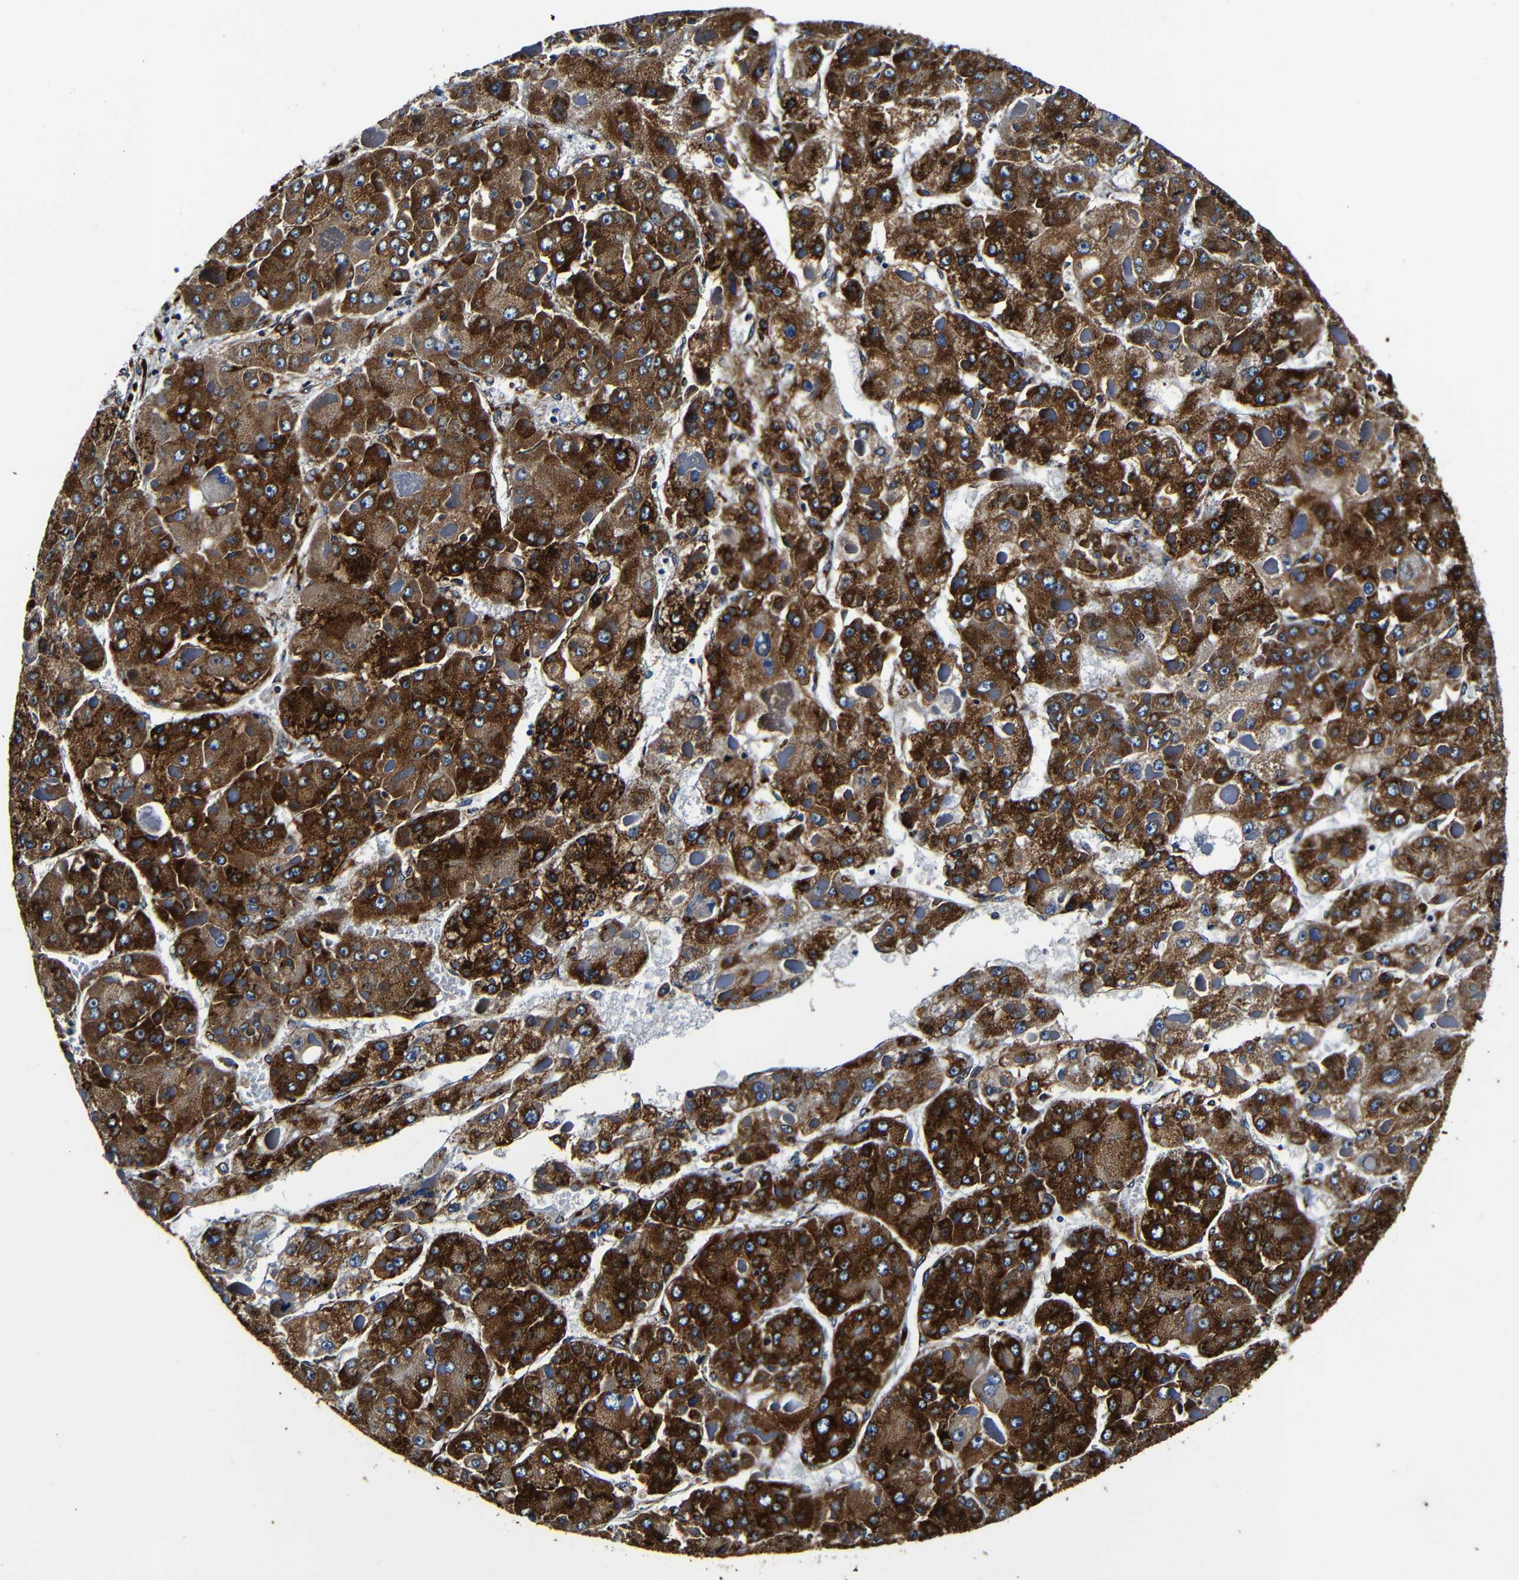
{"staining": {"intensity": "strong", "quantity": ">75%", "location": "cytoplasmic/membranous"}, "tissue": "liver cancer", "cell_type": "Tumor cells", "image_type": "cancer", "snomed": [{"axis": "morphology", "description": "Carcinoma, Hepatocellular, NOS"}, {"axis": "topography", "description": "Liver"}], "caption": "This is an image of IHC staining of liver cancer (hepatocellular carcinoma), which shows strong expression in the cytoplasmic/membranous of tumor cells.", "gene": "RRBP1", "patient": {"sex": "female", "age": 73}}